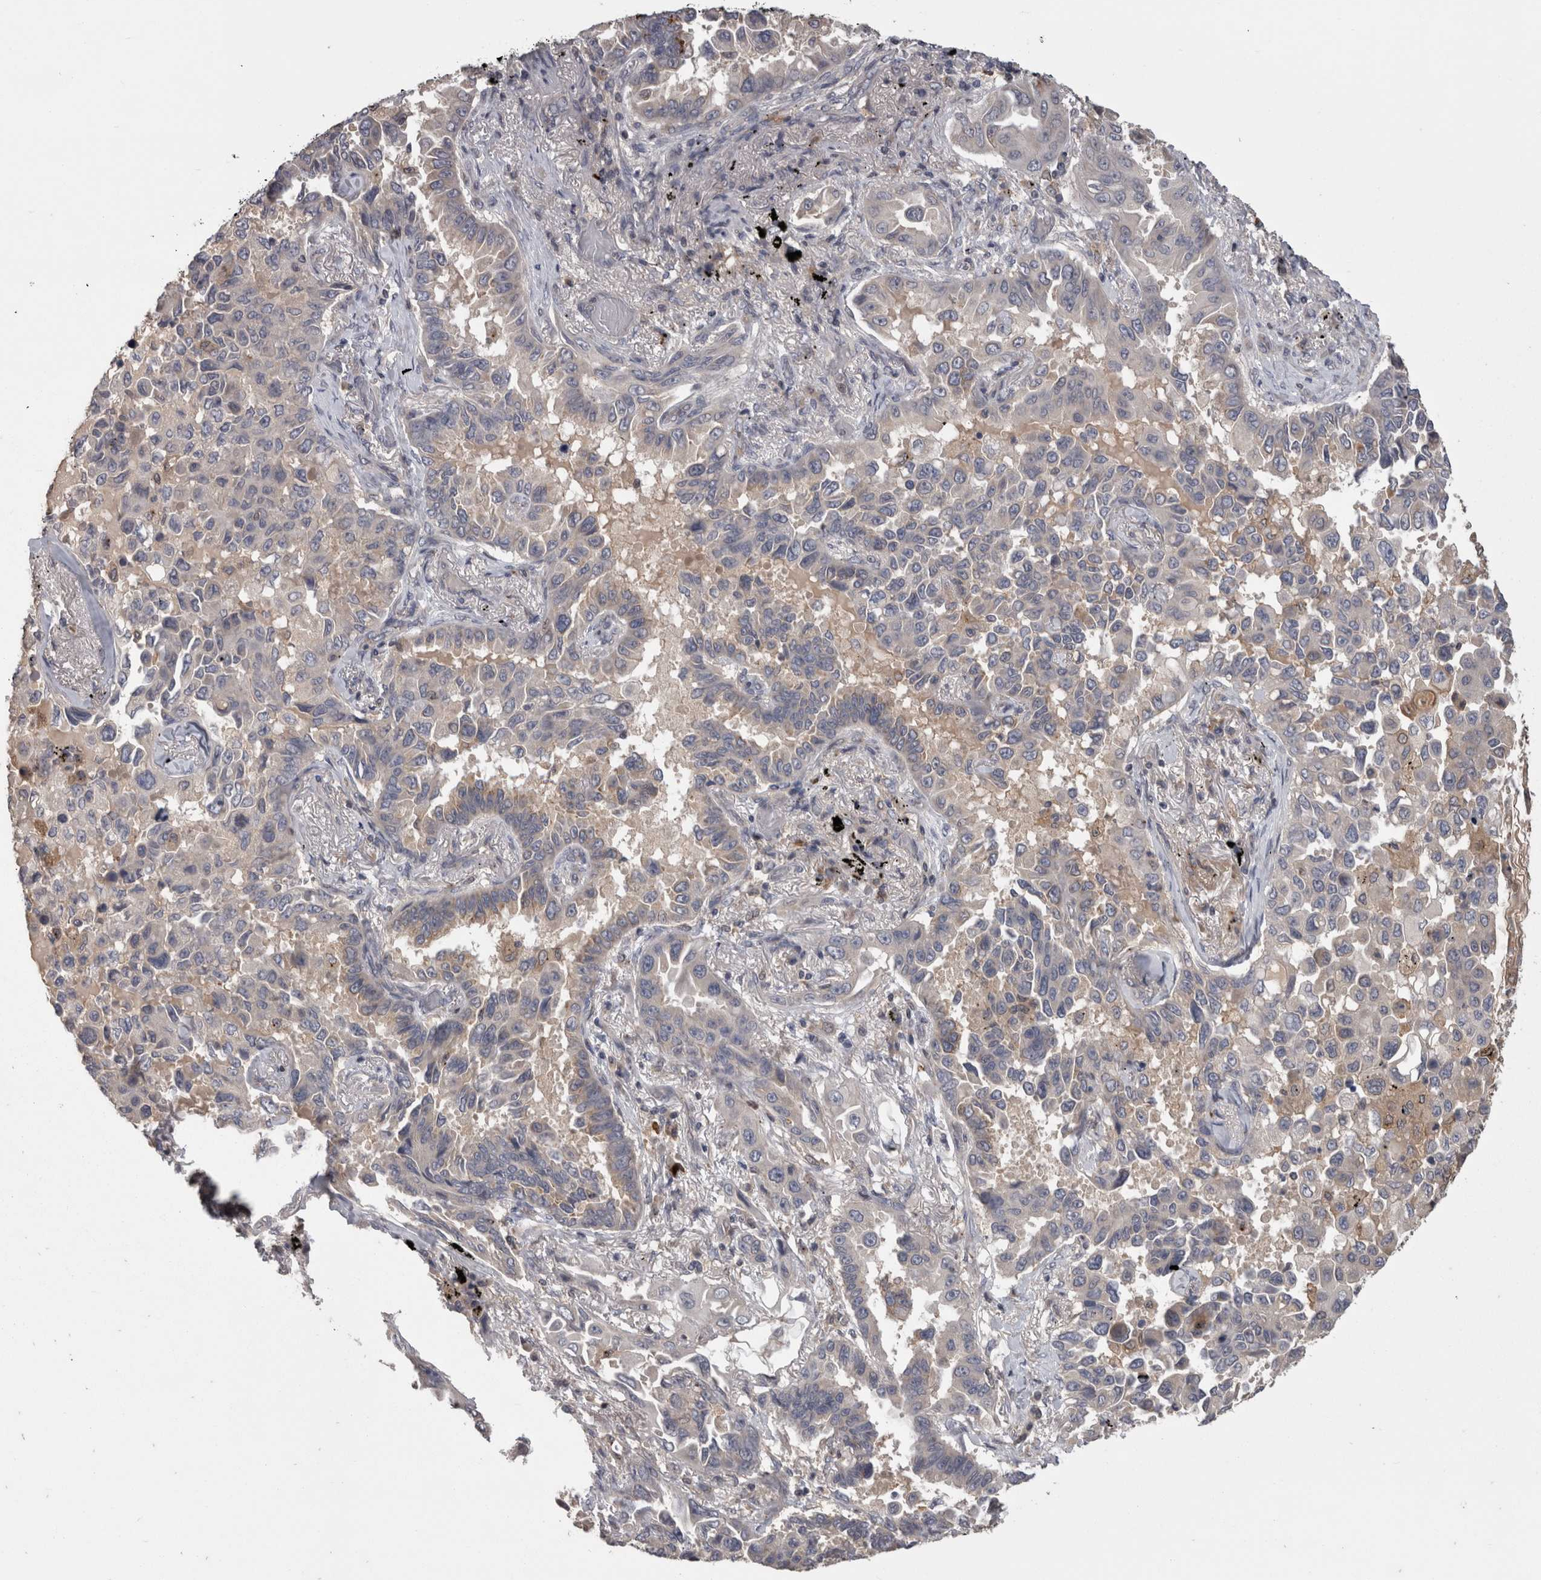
{"staining": {"intensity": "negative", "quantity": "none", "location": "none"}, "tissue": "lung cancer", "cell_type": "Tumor cells", "image_type": "cancer", "snomed": [{"axis": "morphology", "description": "Adenocarcinoma, NOS"}, {"axis": "topography", "description": "Lung"}], "caption": "Lung adenocarcinoma was stained to show a protein in brown. There is no significant expression in tumor cells. (Brightfield microscopy of DAB immunohistochemistry at high magnification).", "gene": "PCM1", "patient": {"sex": "female", "age": 67}}